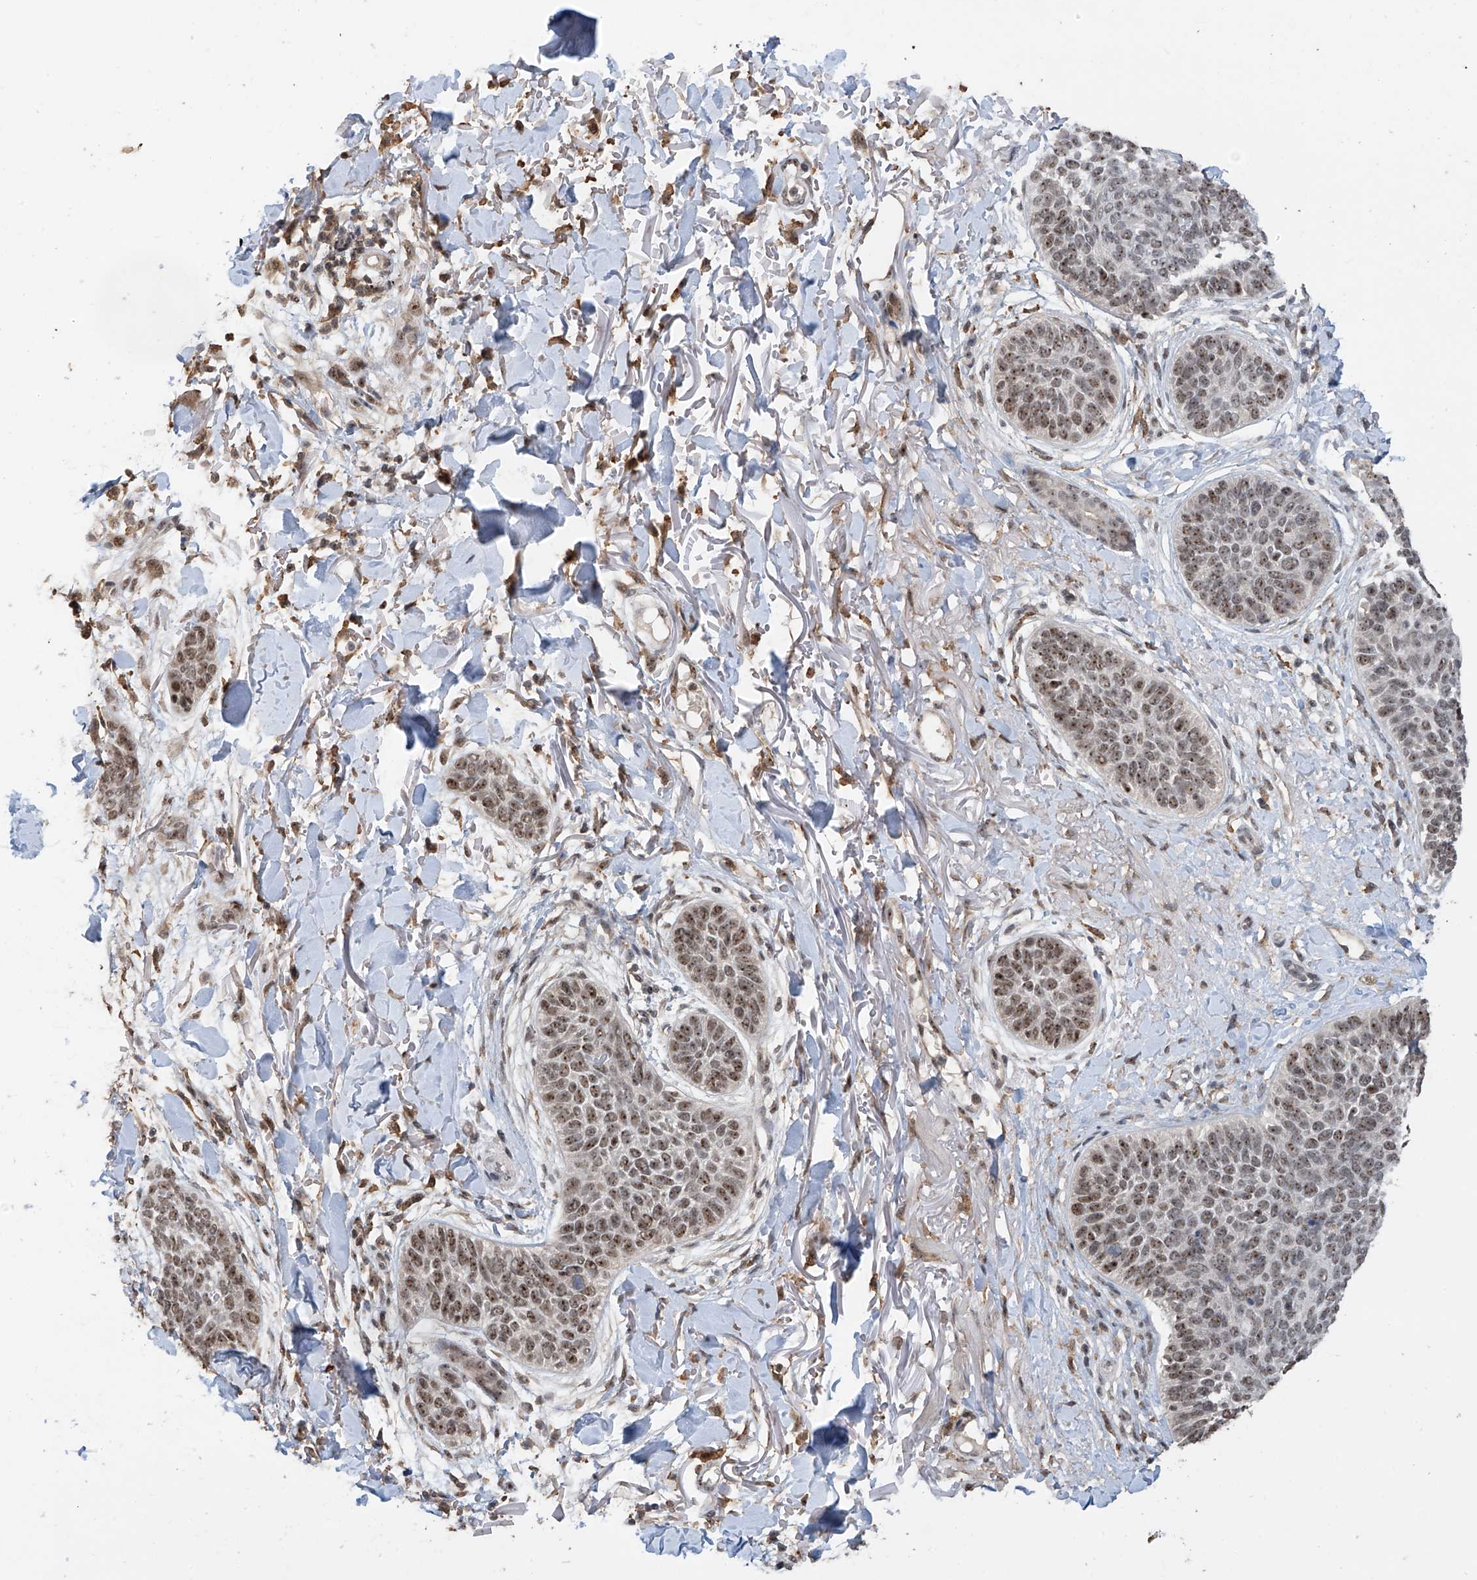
{"staining": {"intensity": "weak", "quantity": ">75%", "location": "nuclear"}, "tissue": "skin cancer", "cell_type": "Tumor cells", "image_type": "cancer", "snomed": [{"axis": "morphology", "description": "Basal cell carcinoma"}, {"axis": "topography", "description": "Skin"}], "caption": "Skin basal cell carcinoma was stained to show a protein in brown. There is low levels of weak nuclear expression in about >75% of tumor cells.", "gene": "C1orf131", "patient": {"sex": "male", "age": 85}}